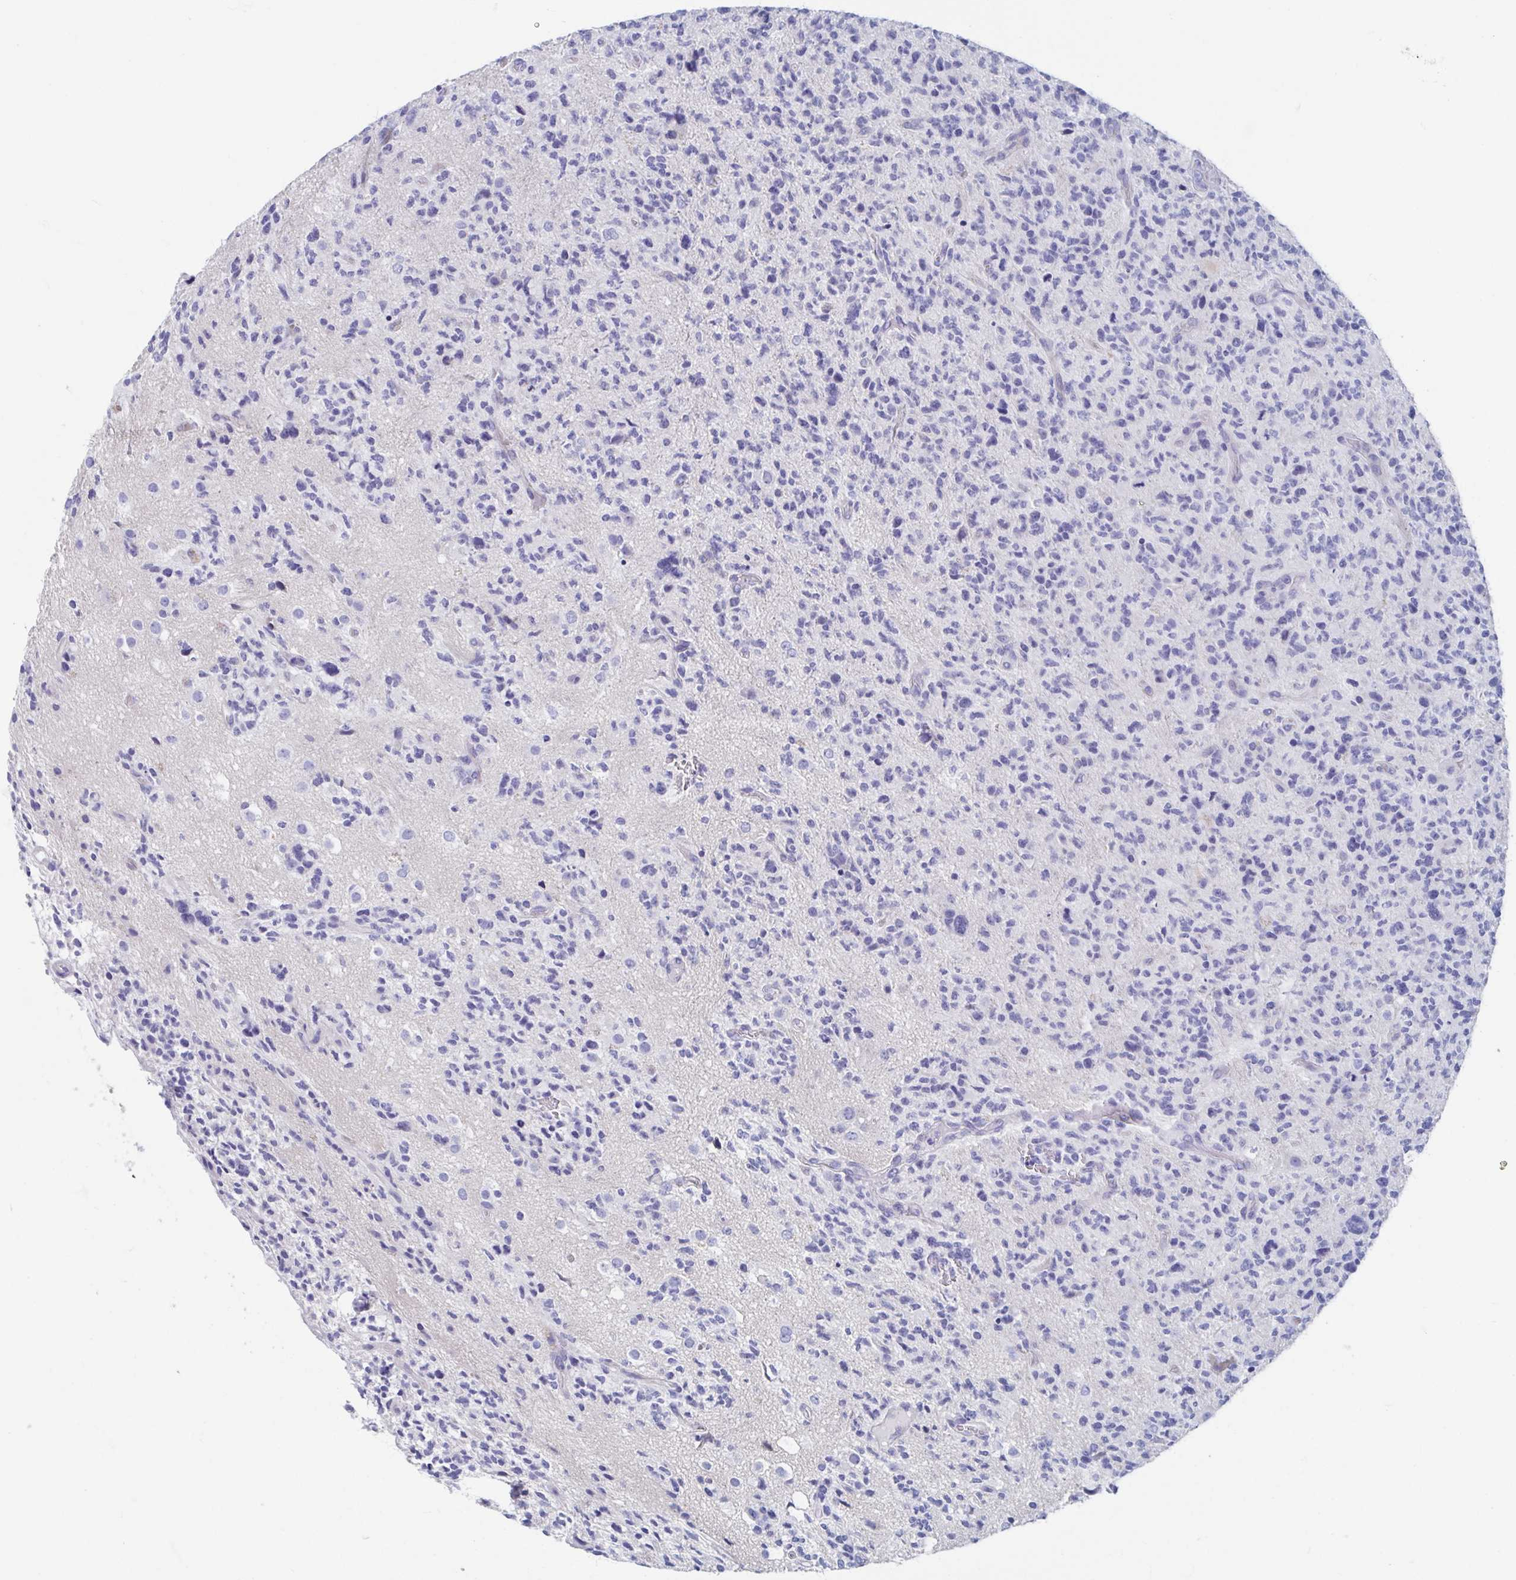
{"staining": {"intensity": "negative", "quantity": "none", "location": "none"}, "tissue": "glioma", "cell_type": "Tumor cells", "image_type": "cancer", "snomed": [{"axis": "morphology", "description": "Glioma, malignant, High grade"}, {"axis": "topography", "description": "Brain"}], "caption": "The micrograph exhibits no staining of tumor cells in glioma. Nuclei are stained in blue.", "gene": "SHCBP1L", "patient": {"sex": "female", "age": 71}}